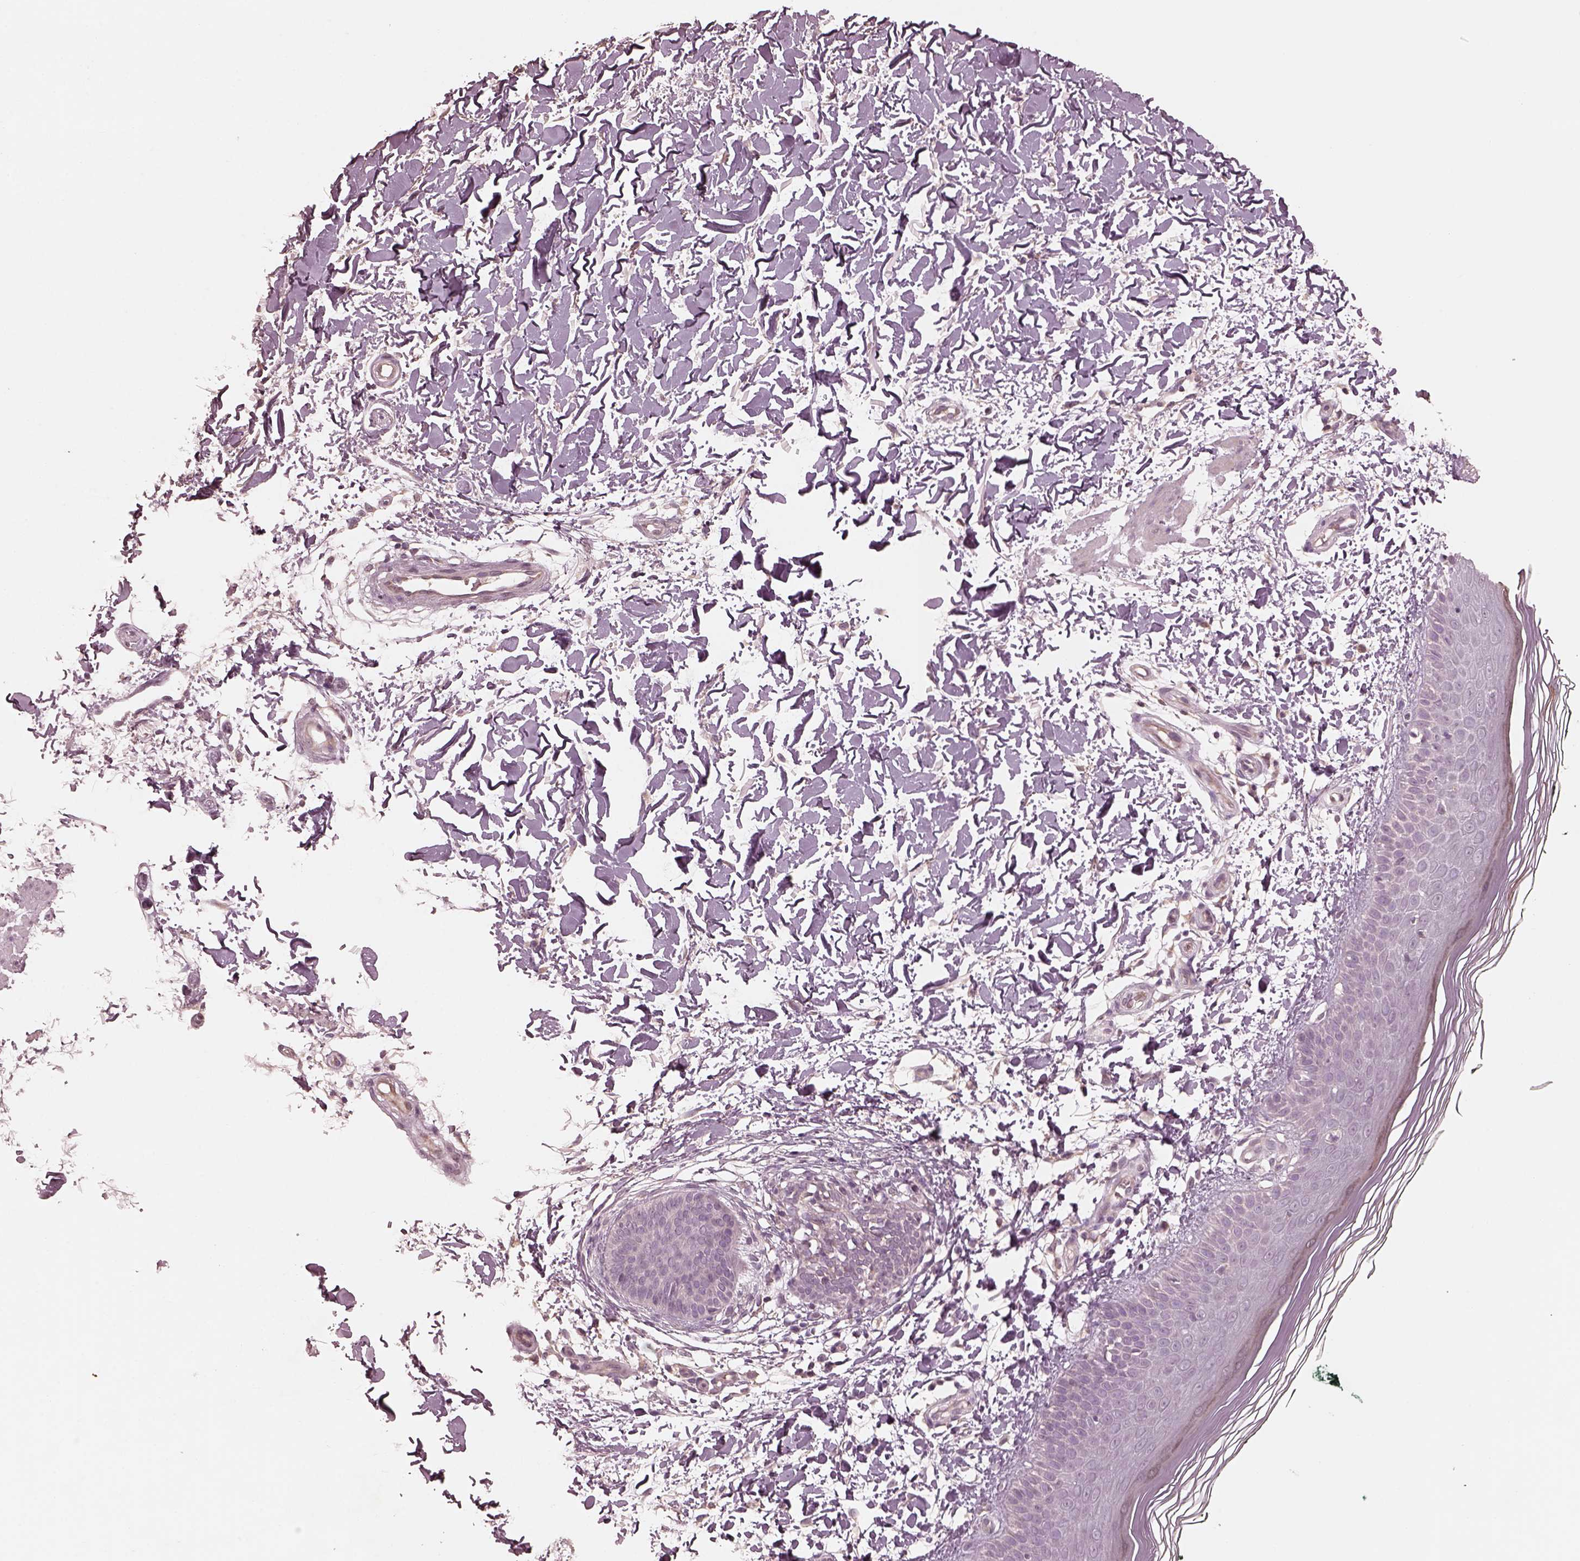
{"staining": {"intensity": "negative", "quantity": "none", "location": "none"}, "tissue": "skin", "cell_type": "Fibroblasts", "image_type": "normal", "snomed": [{"axis": "morphology", "description": "Normal tissue, NOS"}, {"axis": "topography", "description": "Skin"}], "caption": "Immunohistochemistry (IHC) photomicrograph of normal human skin stained for a protein (brown), which displays no positivity in fibroblasts. Brightfield microscopy of IHC stained with DAB (3,3'-diaminobenzidine) (brown) and hematoxylin (blue), captured at high magnification.", "gene": "VWA5B1", "patient": {"sex": "female", "age": 62}}